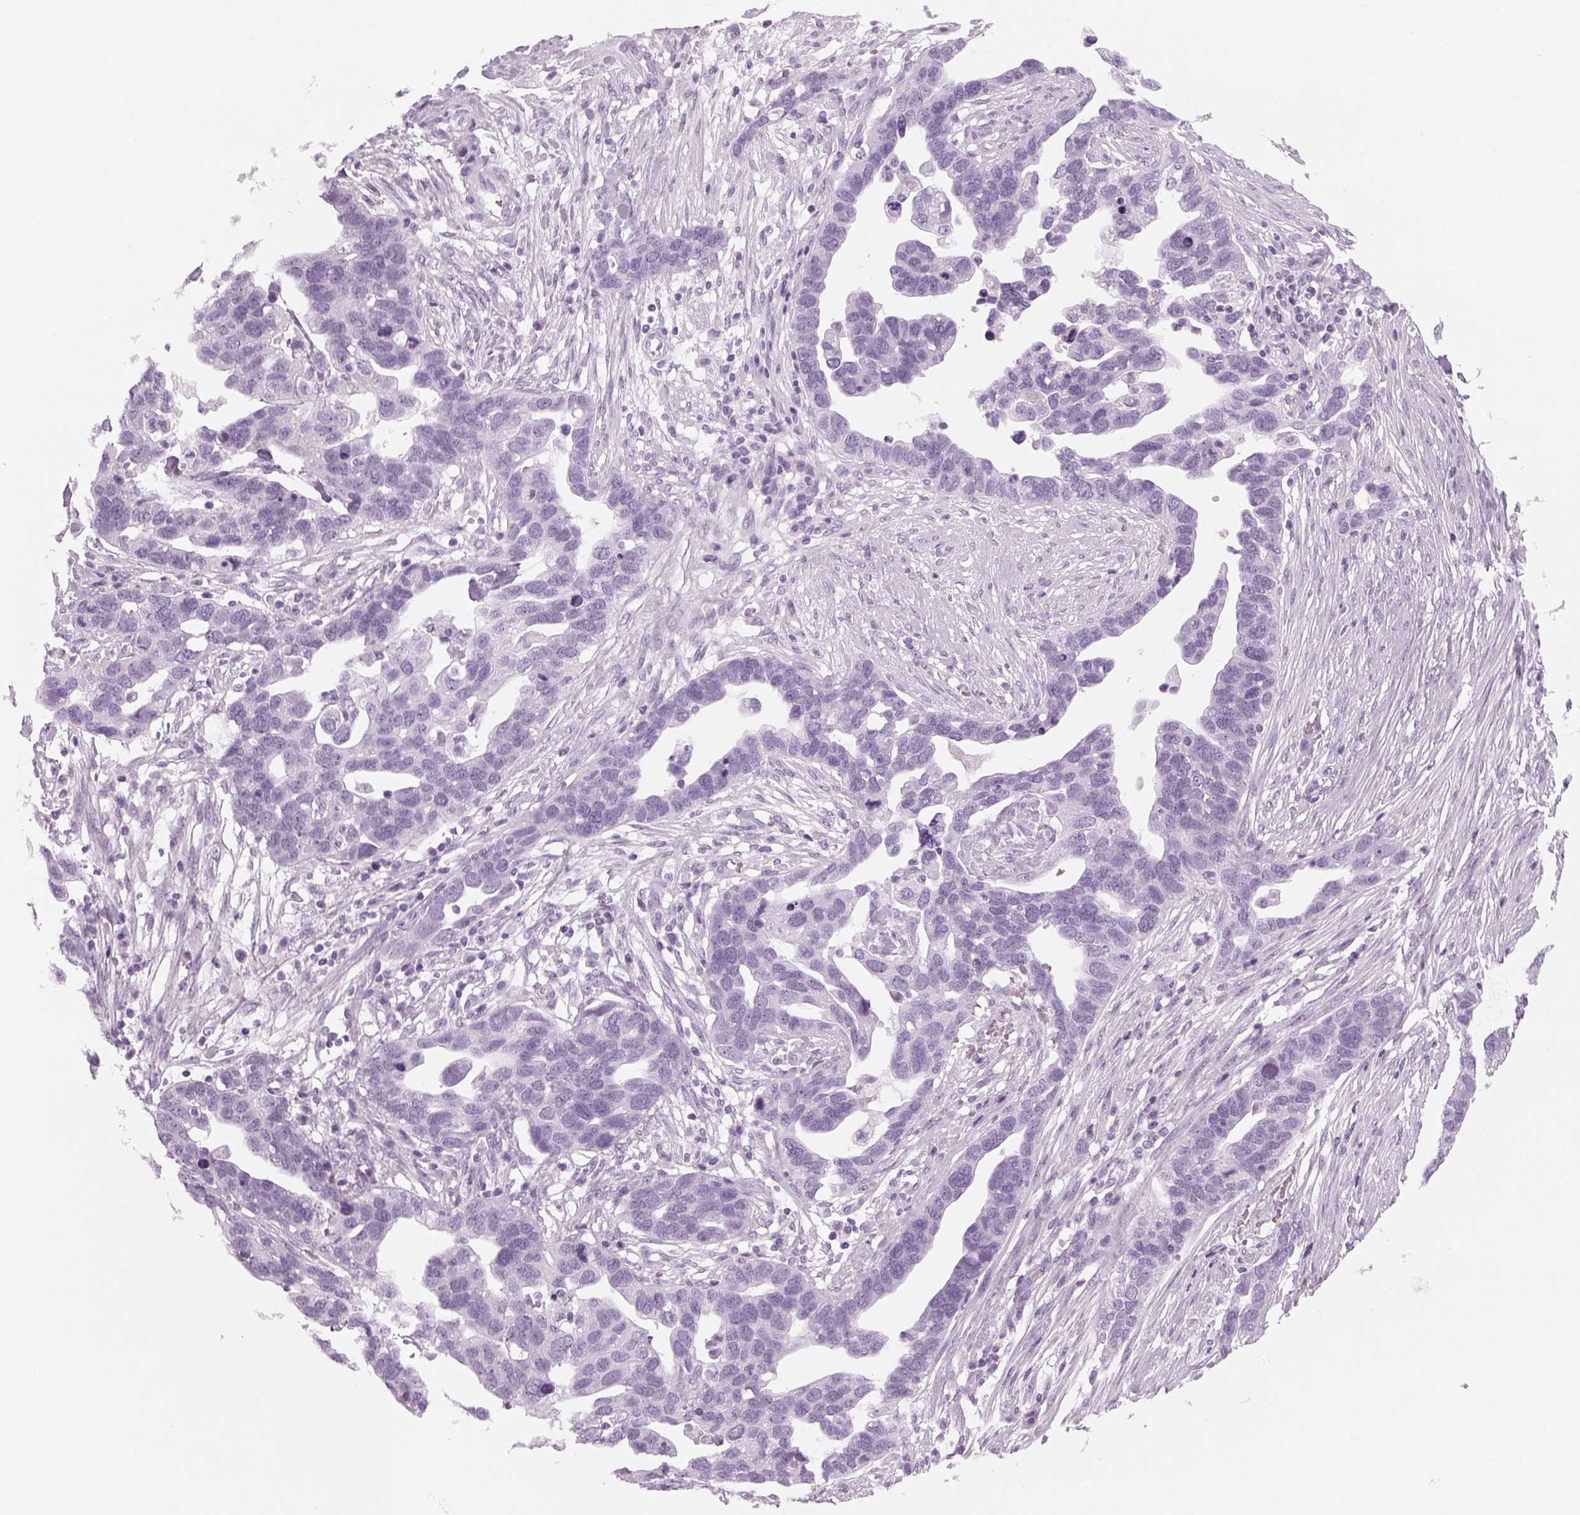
{"staining": {"intensity": "negative", "quantity": "none", "location": "none"}, "tissue": "ovarian cancer", "cell_type": "Tumor cells", "image_type": "cancer", "snomed": [{"axis": "morphology", "description": "Cystadenocarcinoma, serous, NOS"}, {"axis": "topography", "description": "Ovary"}], "caption": "Serous cystadenocarcinoma (ovarian) stained for a protein using immunohistochemistry displays no expression tumor cells.", "gene": "PABPC1L2B", "patient": {"sex": "female", "age": 54}}